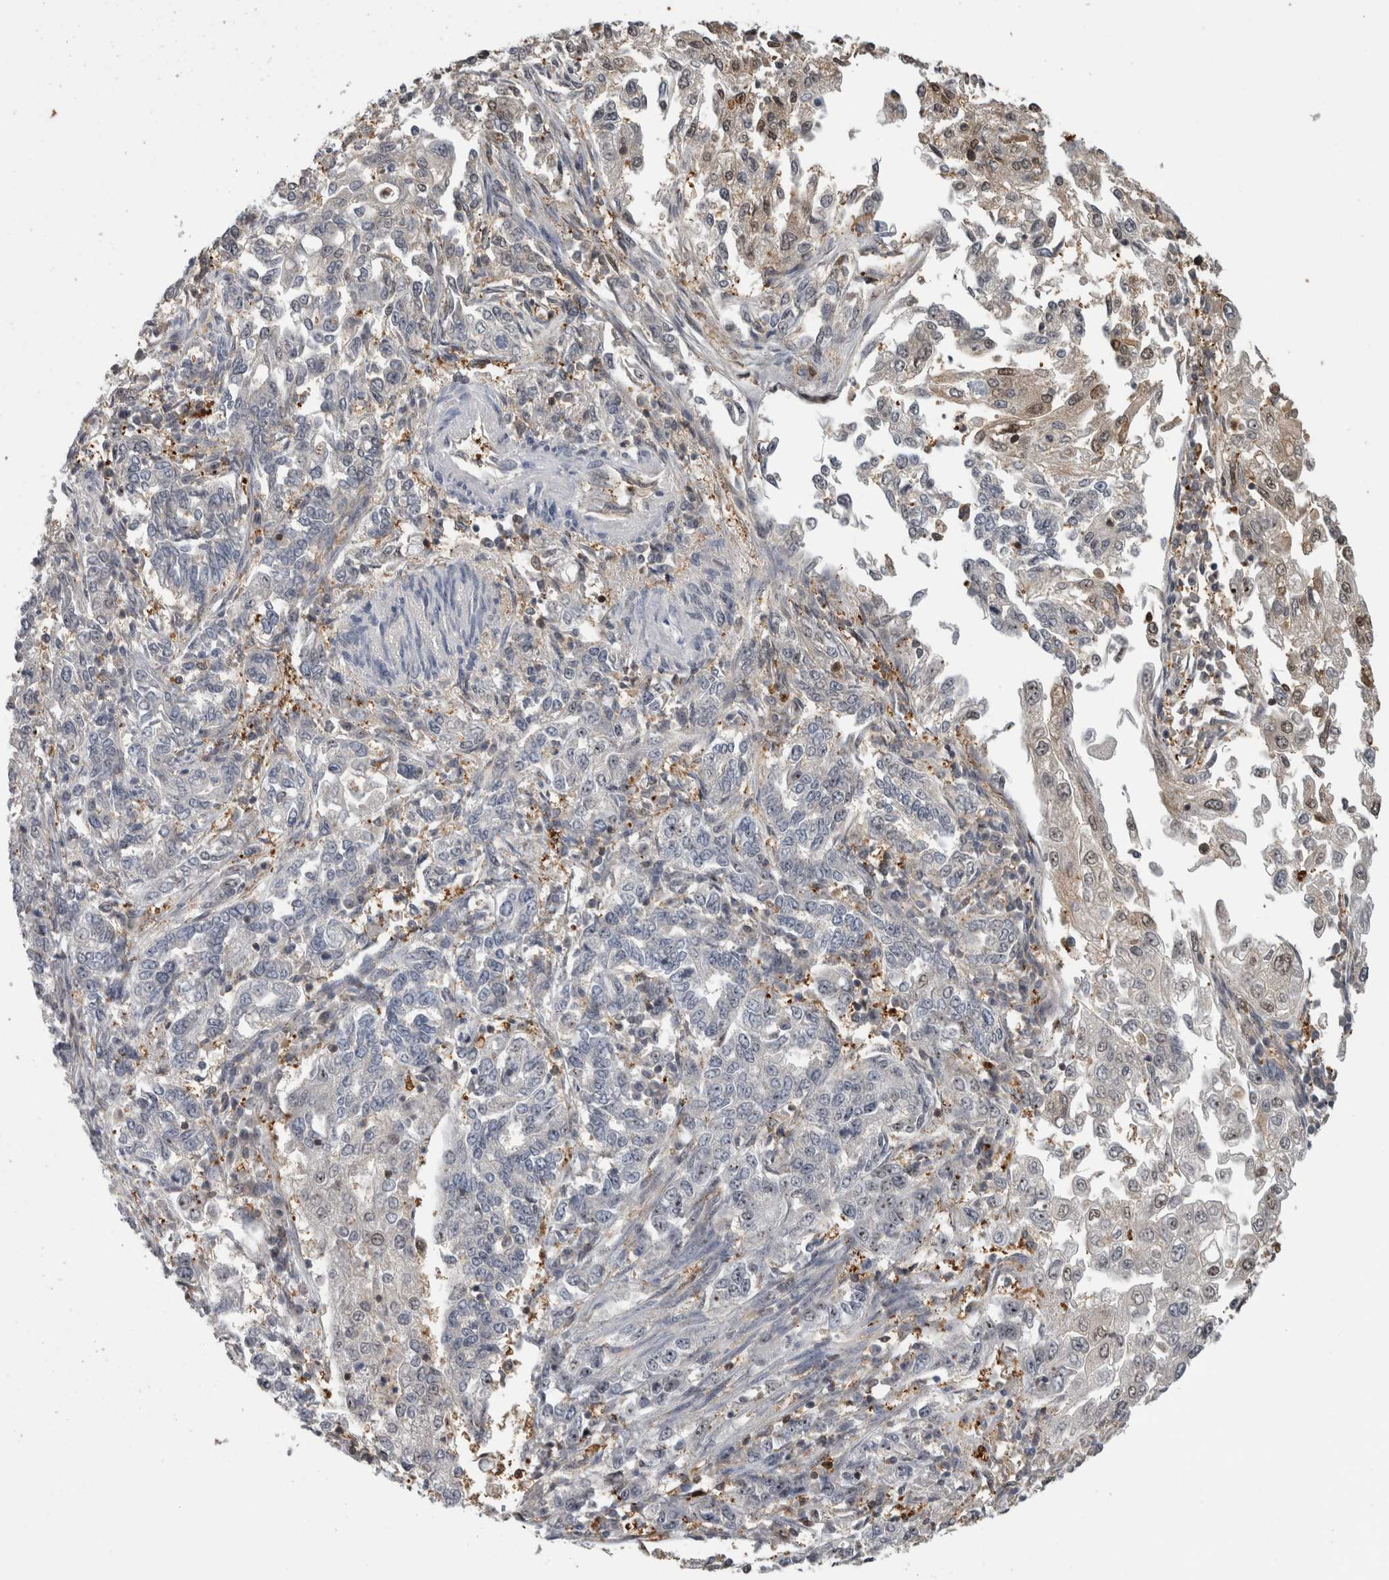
{"staining": {"intensity": "weak", "quantity": "<25%", "location": "nuclear"}, "tissue": "endometrial cancer", "cell_type": "Tumor cells", "image_type": "cancer", "snomed": [{"axis": "morphology", "description": "Adenocarcinoma, NOS"}, {"axis": "topography", "description": "Endometrium"}], "caption": "There is no significant staining in tumor cells of endometrial adenocarcinoma.", "gene": "TDRD7", "patient": {"sex": "female", "age": 49}}